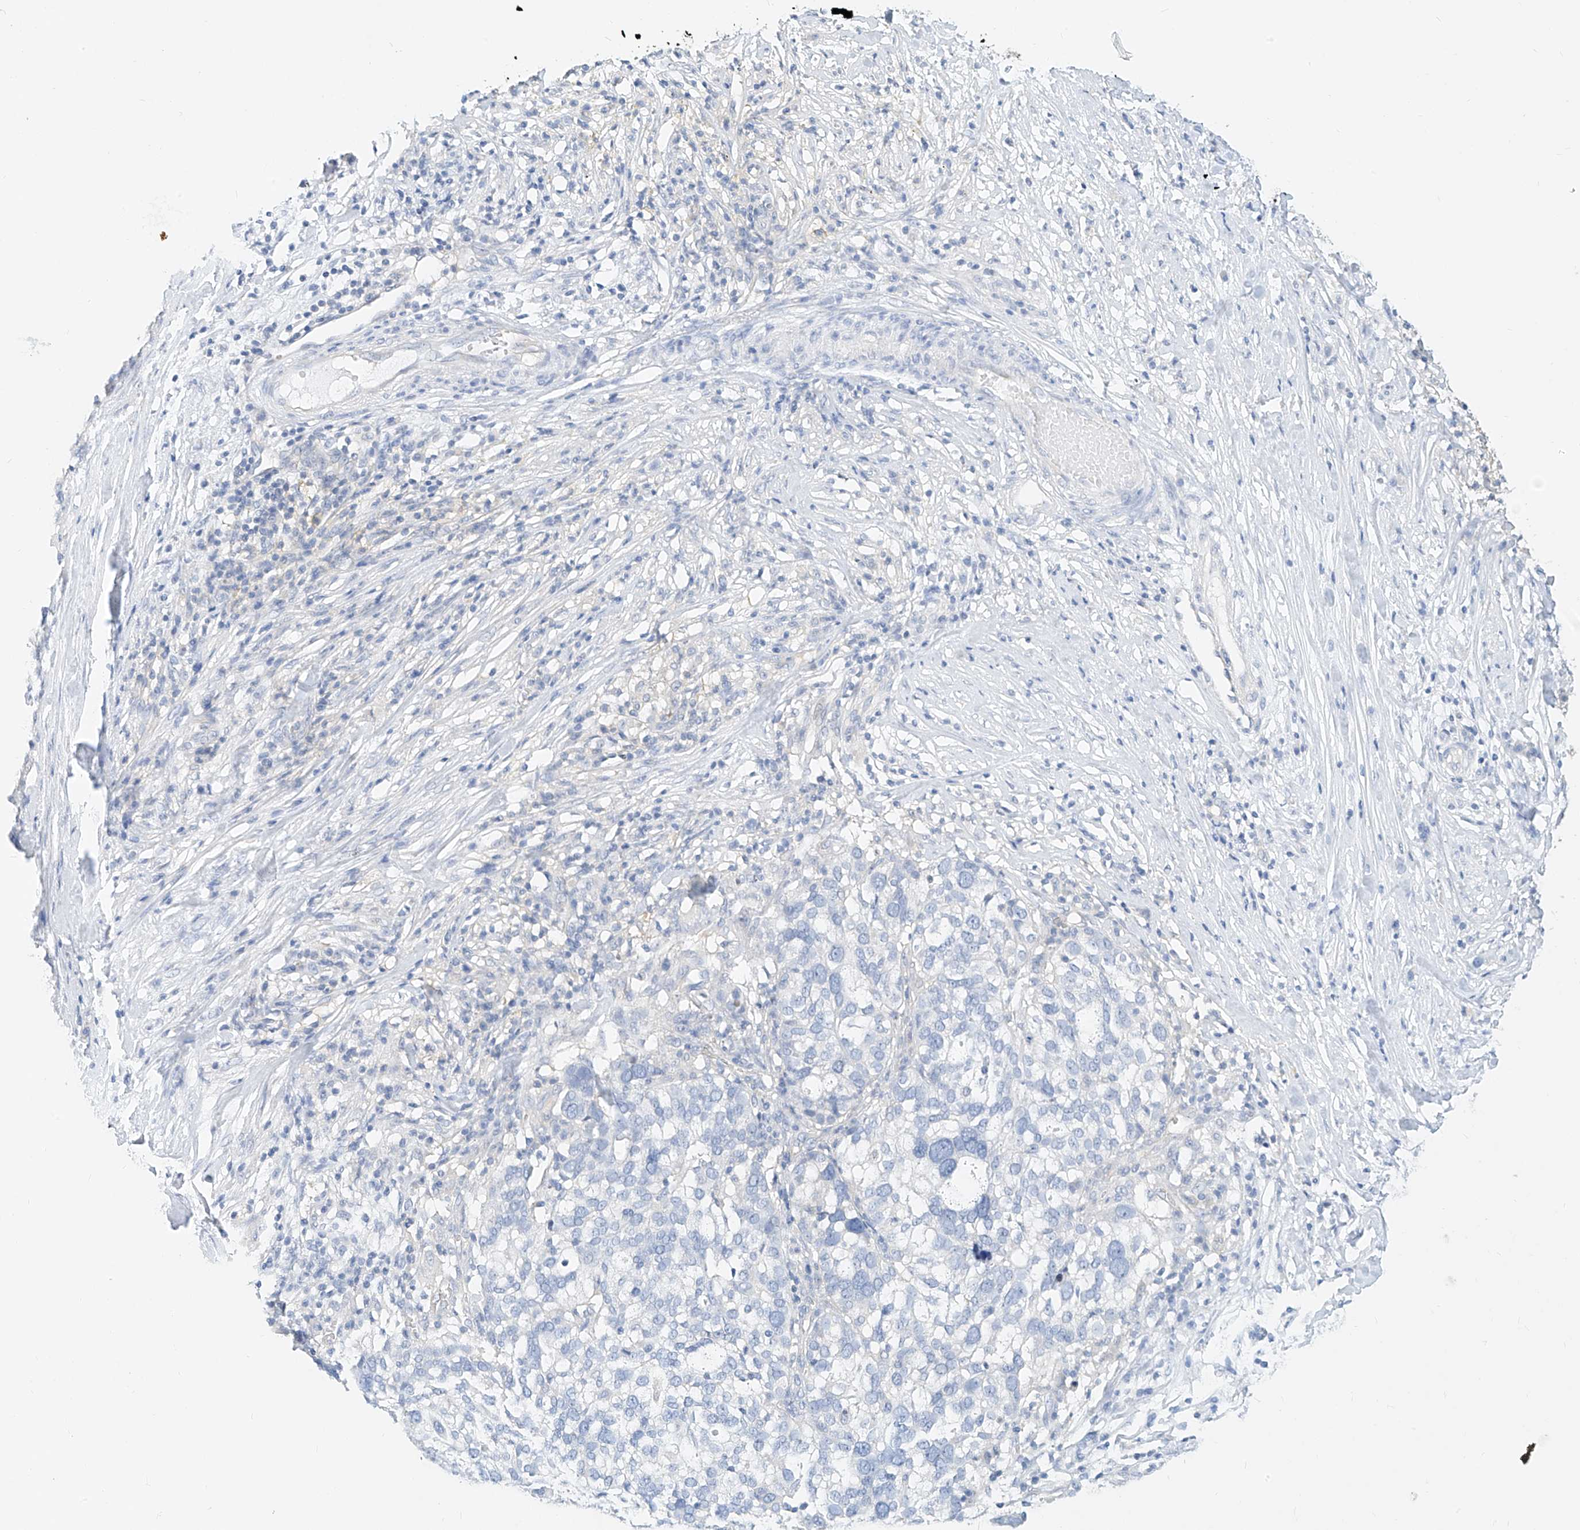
{"staining": {"intensity": "negative", "quantity": "none", "location": "none"}, "tissue": "ovarian cancer", "cell_type": "Tumor cells", "image_type": "cancer", "snomed": [{"axis": "morphology", "description": "Cystadenocarcinoma, serous, NOS"}, {"axis": "topography", "description": "Ovary"}], "caption": "Immunohistochemical staining of human ovarian serous cystadenocarcinoma displays no significant expression in tumor cells. The staining was performed using DAB (3,3'-diaminobenzidine) to visualize the protein expression in brown, while the nuclei were stained in blue with hematoxylin (Magnification: 20x).", "gene": "ZZEF1", "patient": {"sex": "female", "age": 59}}